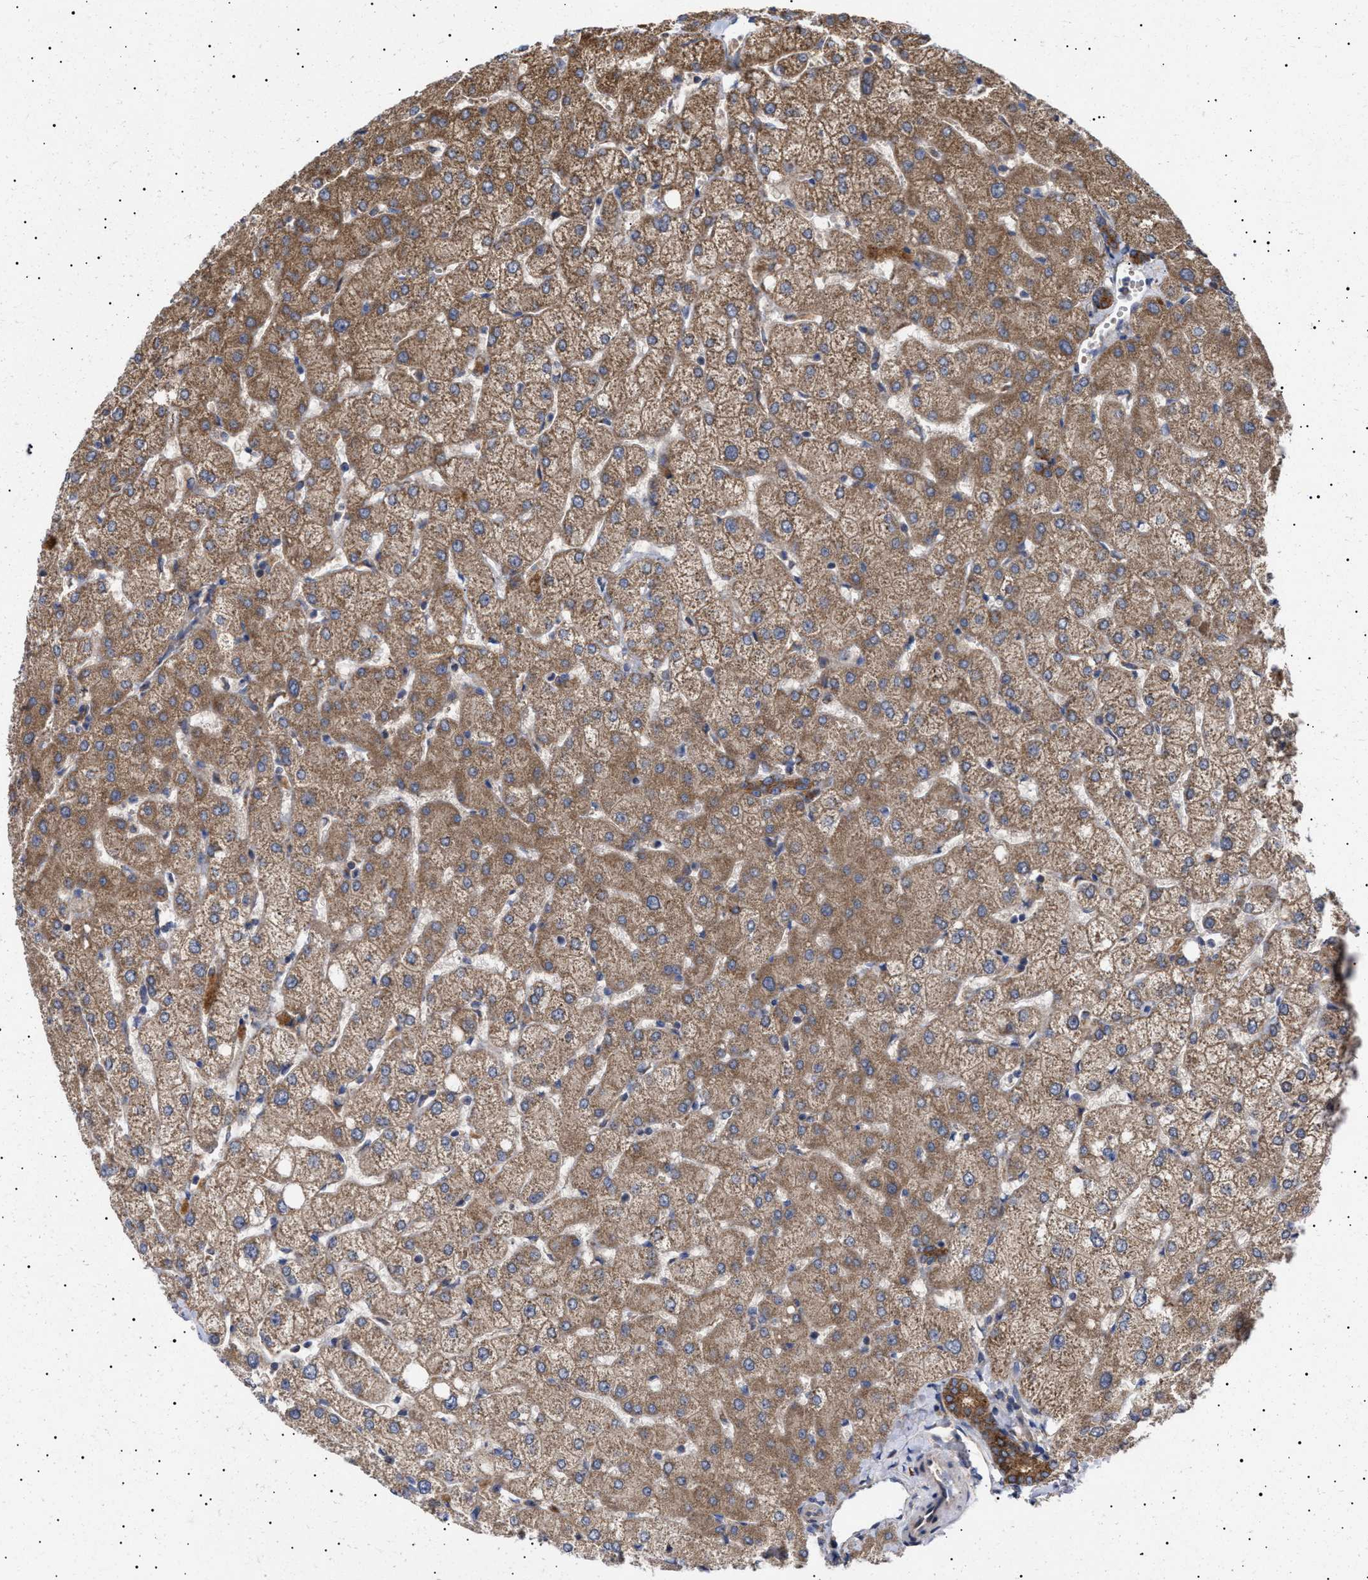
{"staining": {"intensity": "strong", "quantity": ">75%", "location": "cytoplasmic/membranous"}, "tissue": "liver", "cell_type": "Cholangiocytes", "image_type": "normal", "snomed": [{"axis": "morphology", "description": "Normal tissue, NOS"}, {"axis": "topography", "description": "Liver"}], "caption": "A high amount of strong cytoplasmic/membranous positivity is appreciated in about >75% of cholangiocytes in unremarkable liver. The staining is performed using DAB brown chromogen to label protein expression. The nuclei are counter-stained blue using hematoxylin.", "gene": "MRPL10", "patient": {"sex": "female", "age": 54}}